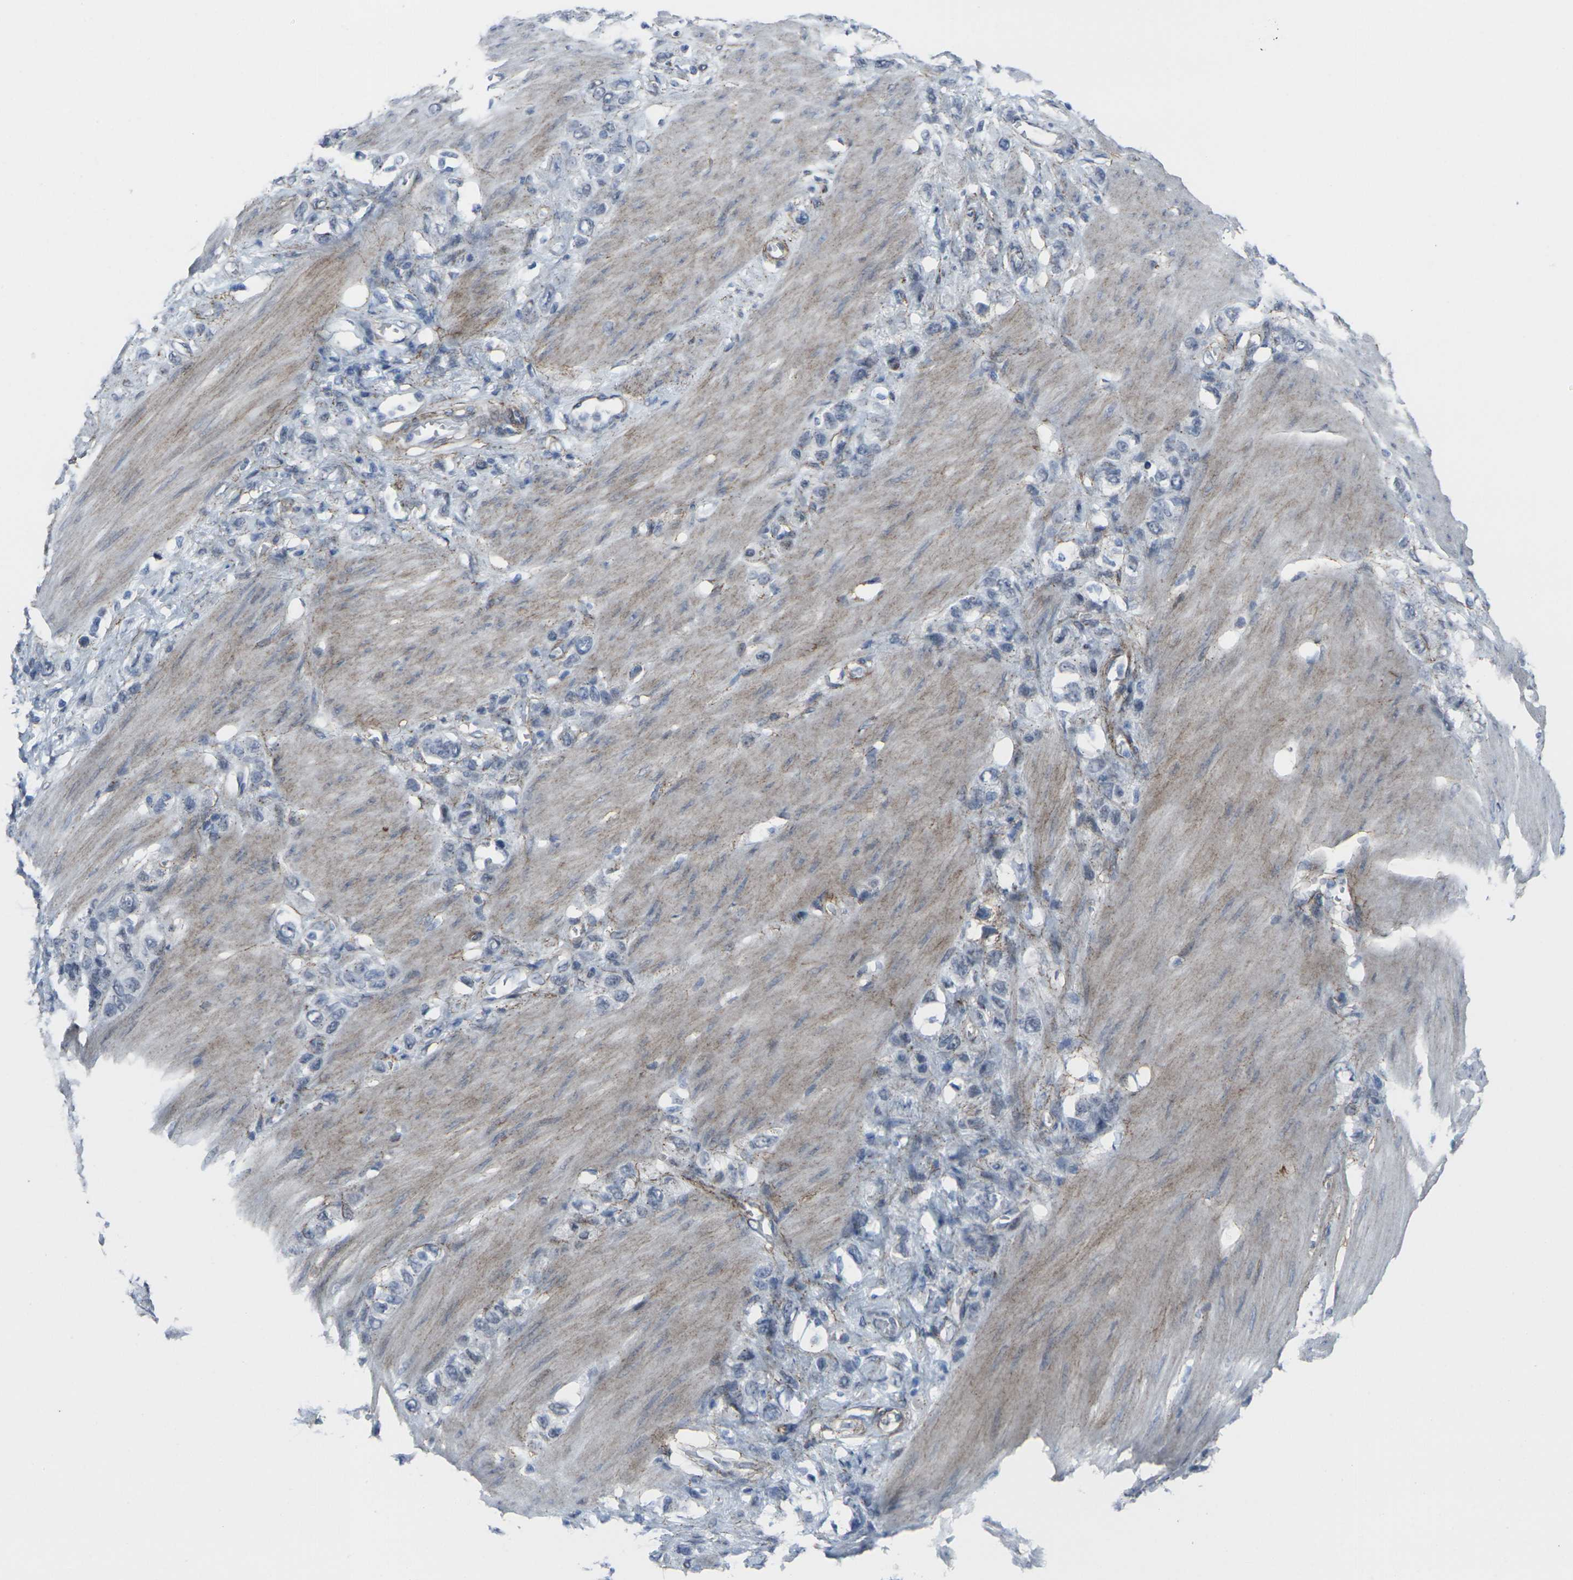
{"staining": {"intensity": "negative", "quantity": "none", "location": "none"}, "tissue": "stomach cancer", "cell_type": "Tumor cells", "image_type": "cancer", "snomed": [{"axis": "morphology", "description": "Adenocarcinoma, NOS"}, {"axis": "morphology", "description": "Adenocarcinoma, High grade"}, {"axis": "topography", "description": "Stomach, upper"}, {"axis": "topography", "description": "Stomach, lower"}], "caption": "DAB immunohistochemical staining of stomach cancer (high-grade adenocarcinoma) demonstrates no significant expression in tumor cells.", "gene": "CDH11", "patient": {"sex": "female", "age": 65}}